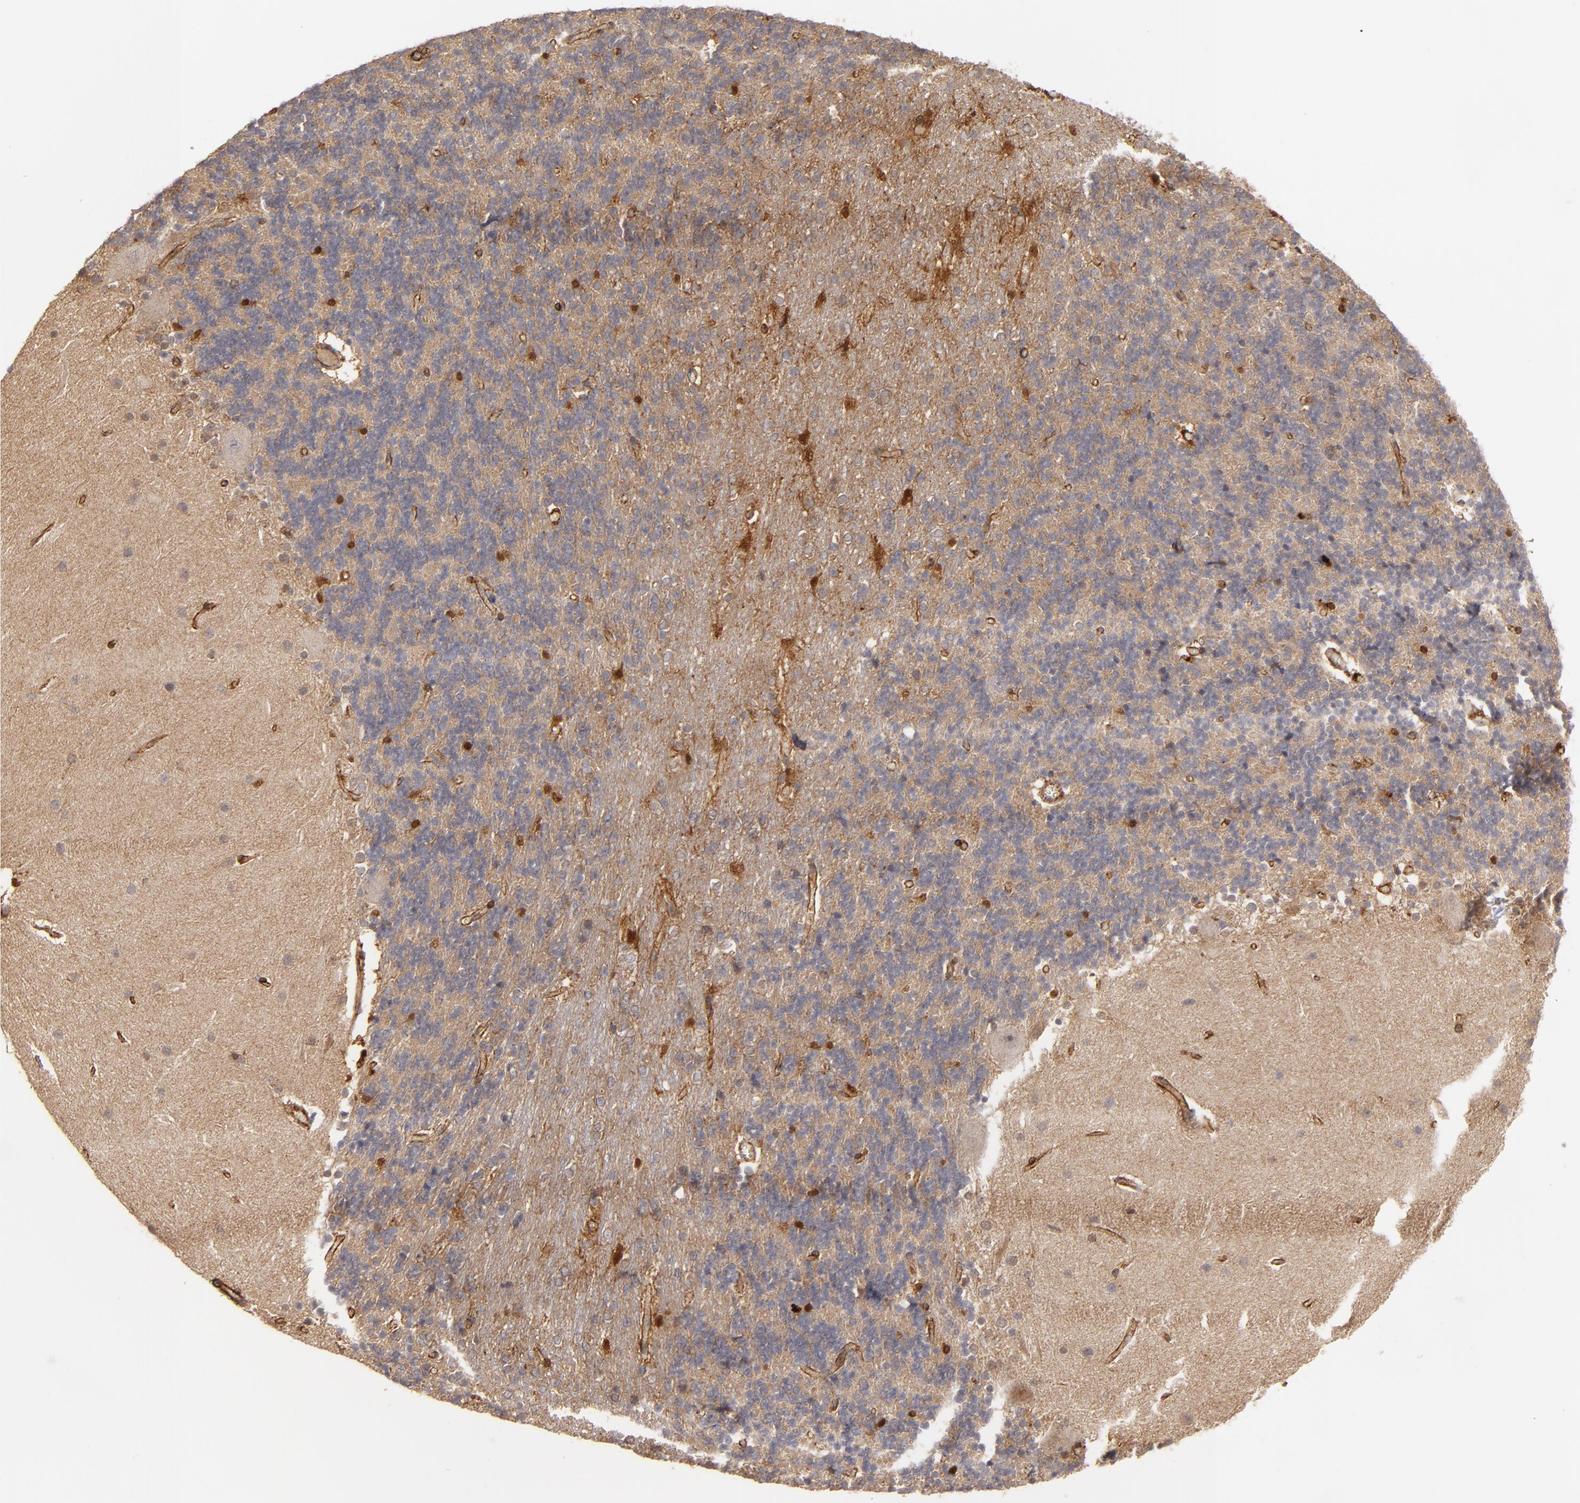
{"staining": {"intensity": "moderate", "quantity": ">75%", "location": "cytoplasmic/membranous"}, "tissue": "cerebellum", "cell_type": "Cells in granular layer", "image_type": "normal", "snomed": [{"axis": "morphology", "description": "Normal tissue, NOS"}, {"axis": "topography", "description": "Cerebellum"}], "caption": "Cerebellum was stained to show a protein in brown. There is medium levels of moderate cytoplasmic/membranous expression in approximately >75% of cells in granular layer.", "gene": "TJP1", "patient": {"sex": "female", "age": 54}}